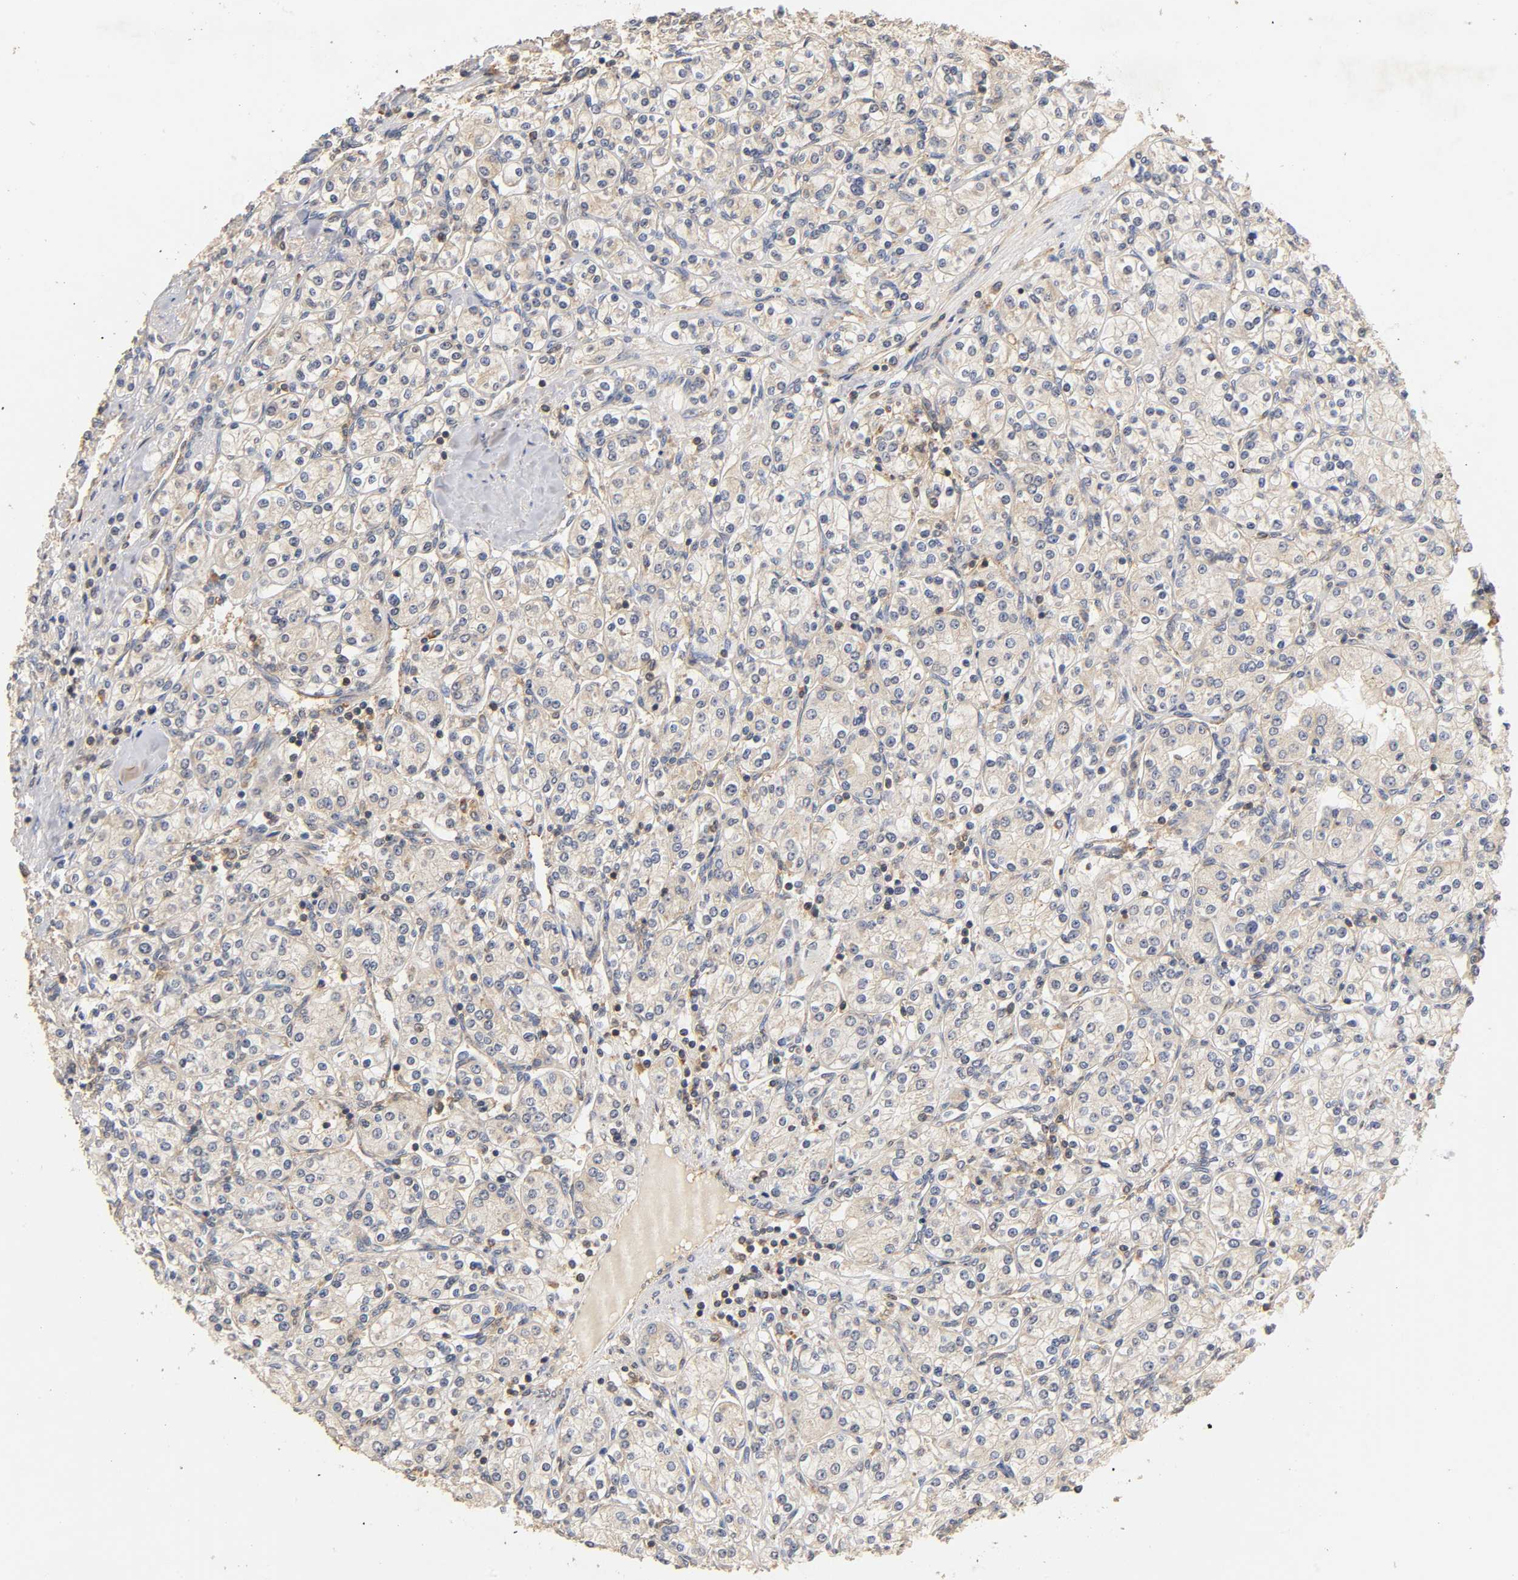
{"staining": {"intensity": "negative", "quantity": "none", "location": "none"}, "tissue": "renal cancer", "cell_type": "Tumor cells", "image_type": "cancer", "snomed": [{"axis": "morphology", "description": "Adenocarcinoma, NOS"}, {"axis": "topography", "description": "Kidney"}], "caption": "Renal cancer (adenocarcinoma) stained for a protein using immunohistochemistry (IHC) reveals no positivity tumor cells.", "gene": "SCAP", "patient": {"sex": "male", "age": 77}}